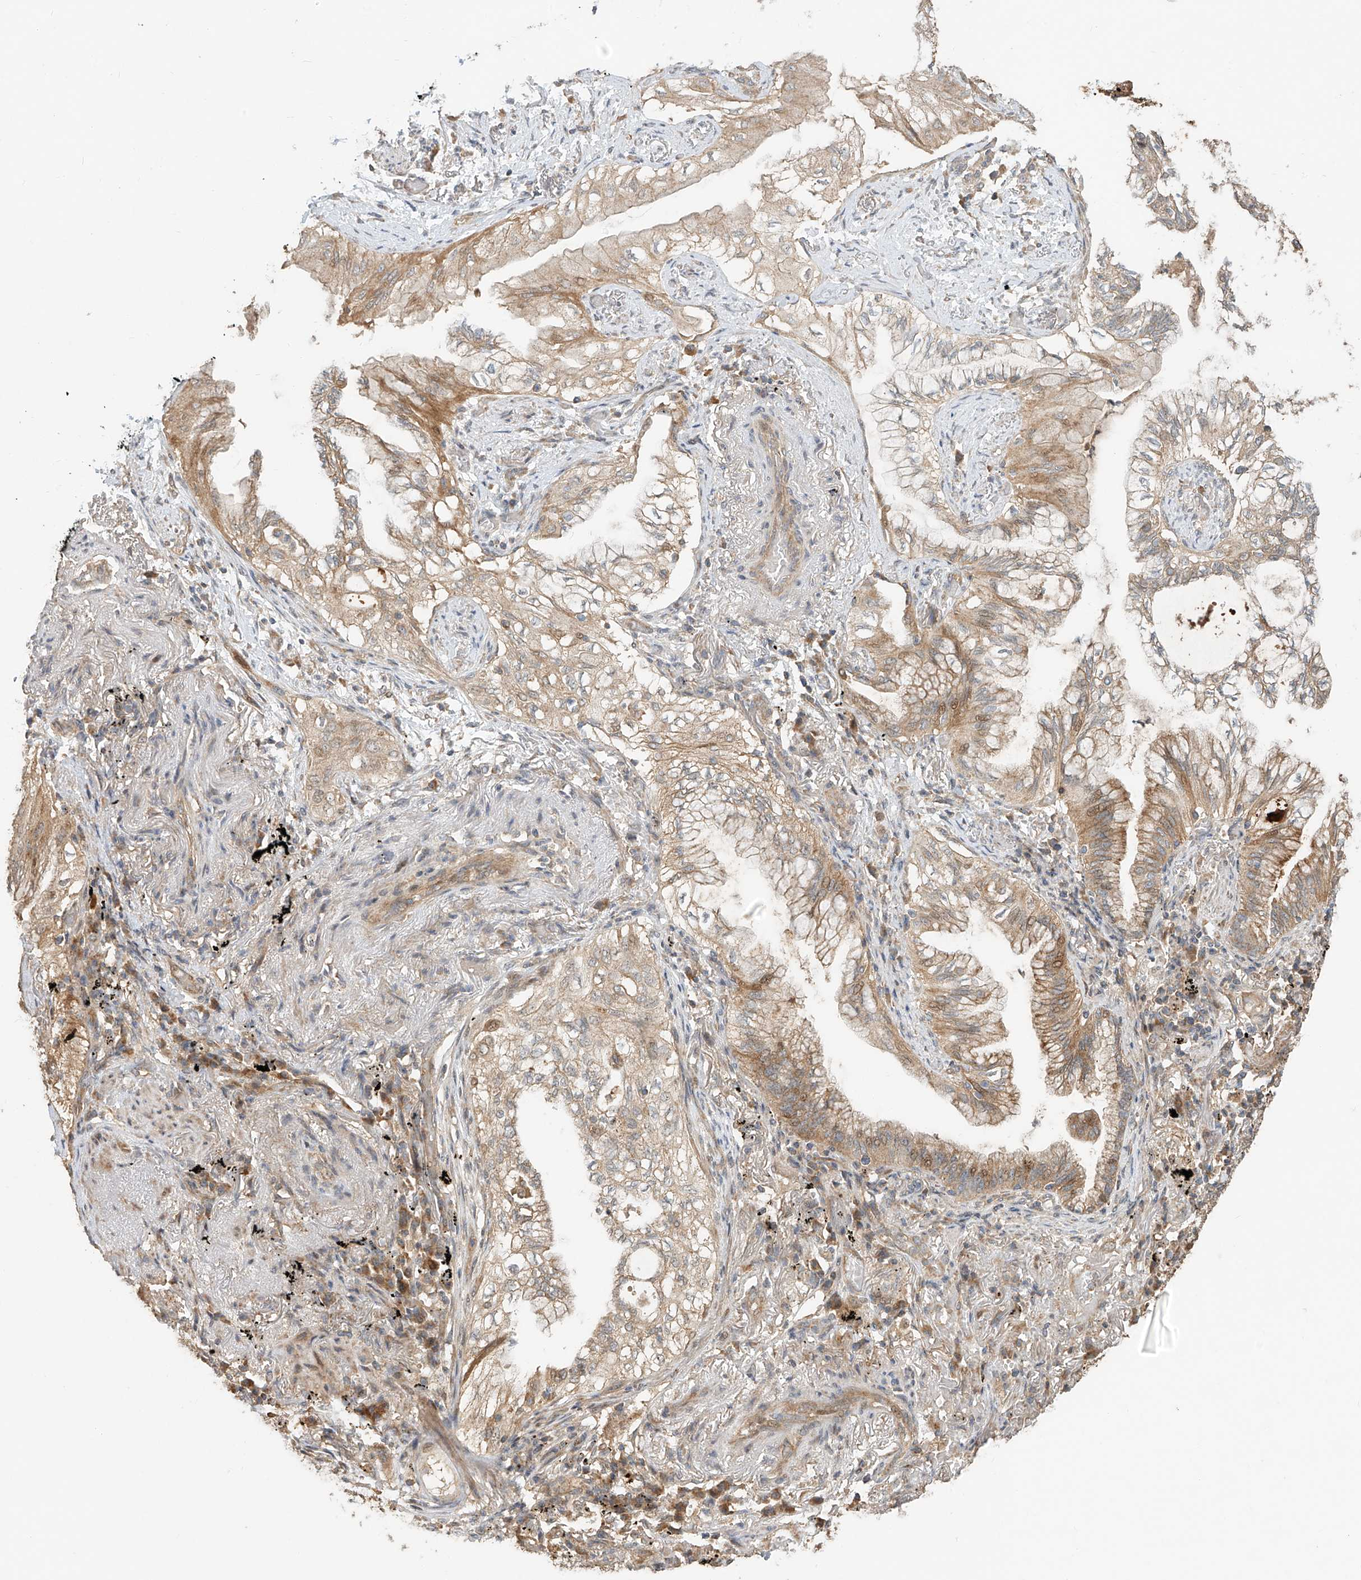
{"staining": {"intensity": "moderate", "quantity": ">75%", "location": "cytoplasmic/membranous"}, "tissue": "lung cancer", "cell_type": "Tumor cells", "image_type": "cancer", "snomed": [{"axis": "morphology", "description": "Adenocarcinoma, NOS"}, {"axis": "topography", "description": "Lung"}], "caption": "The image shows immunohistochemical staining of lung cancer (adenocarcinoma). There is moderate cytoplasmic/membranous positivity is identified in approximately >75% of tumor cells. The protein is stained brown, and the nuclei are stained in blue (DAB (3,3'-diaminobenzidine) IHC with brightfield microscopy, high magnification).", "gene": "TMEM61", "patient": {"sex": "female", "age": 70}}